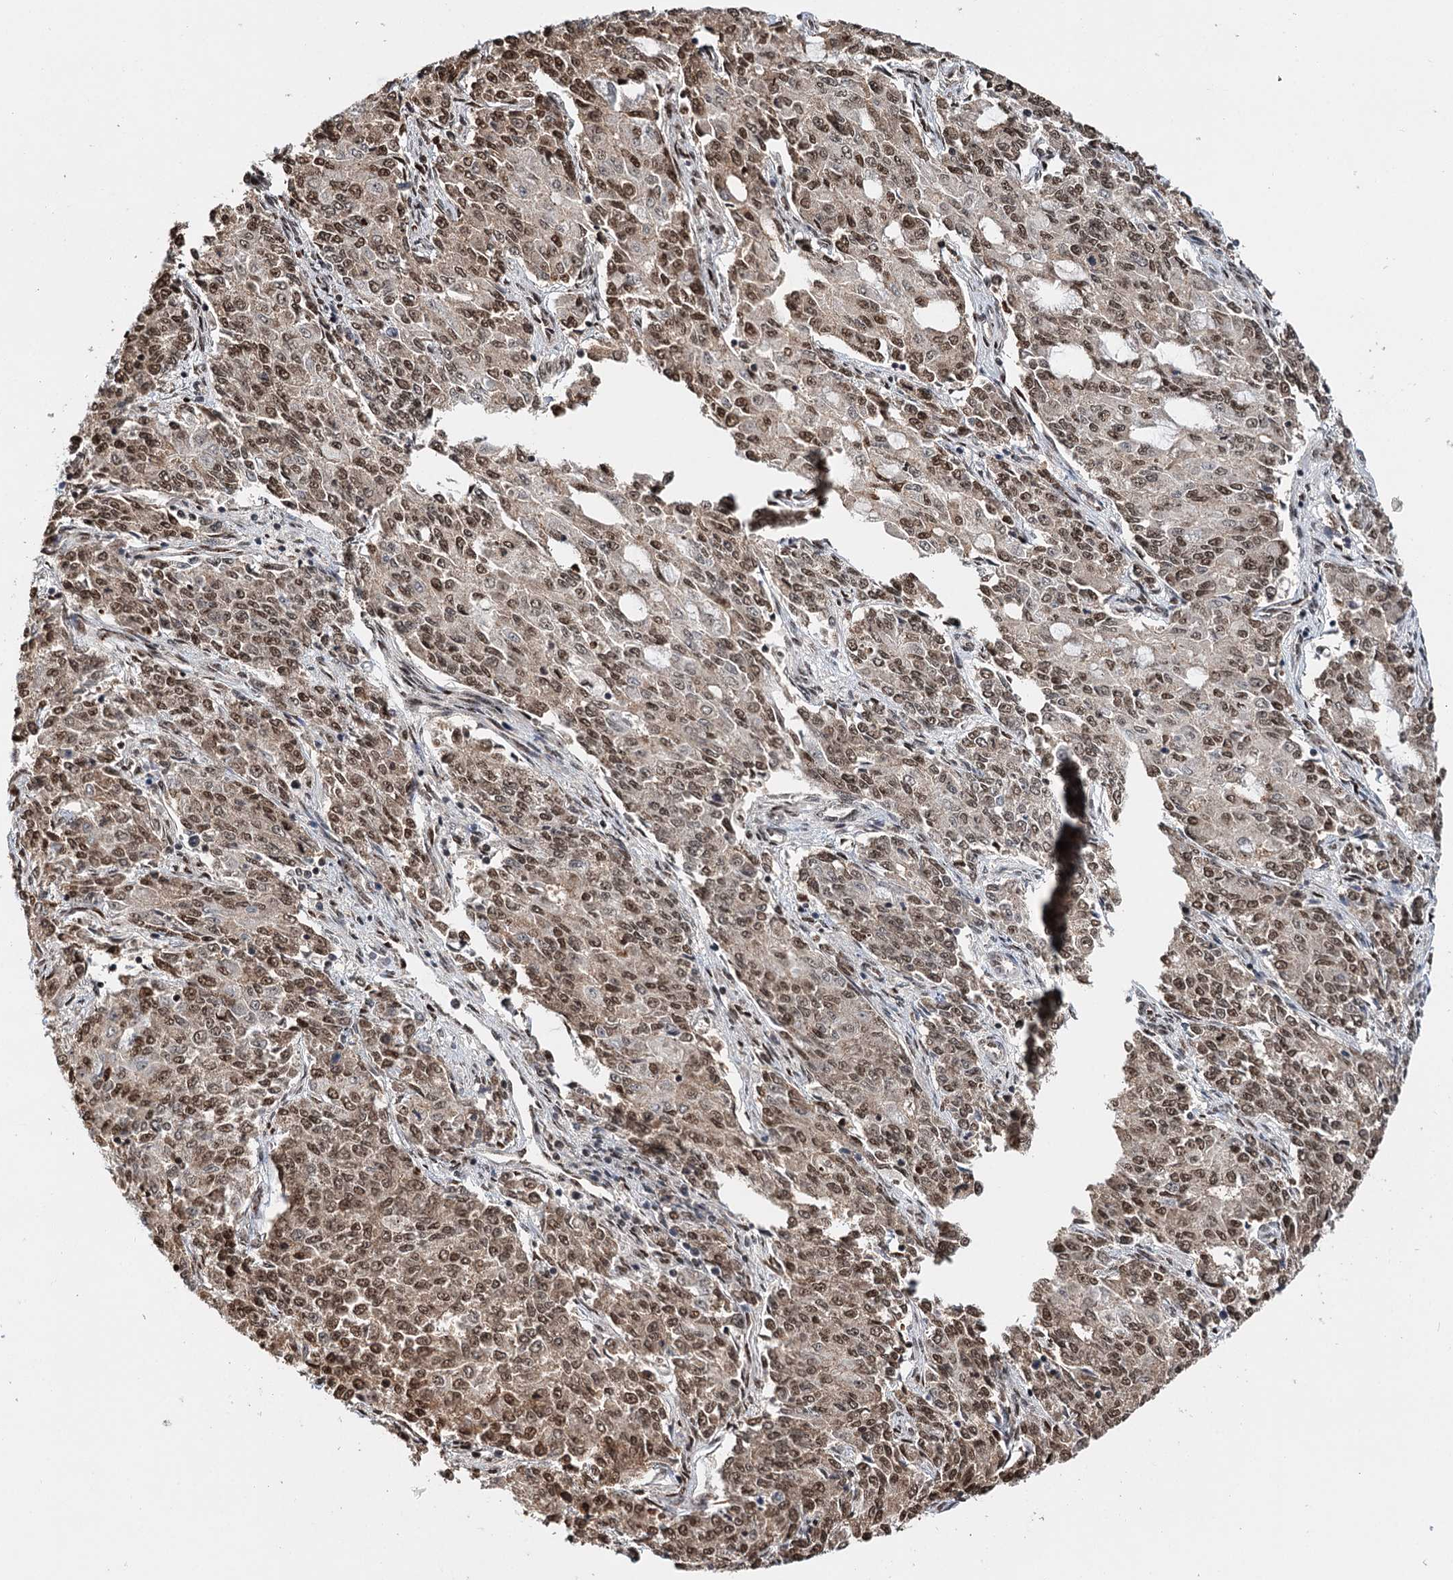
{"staining": {"intensity": "moderate", "quantity": ">75%", "location": "nuclear"}, "tissue": "endometrial cancer", "cell_type": "Tumor cells", "image_type": "cancer", "snomed": [{"axis": "morphology", "description": "Adenocarcinoma, NOS"}, {"axis": "topography", "description": "Endometrium"}], "caption": "Immunohistochemistry (IHC) (DAB (3,3'-diaminobenzidine)) staining of endometrial cancer (adenocarcinoma) reveals moderate nuclear protein positivity in approximately >75% of tumor cells.", "gene": "RPS27A", "patient": {"sex": "female", "age": 50}}